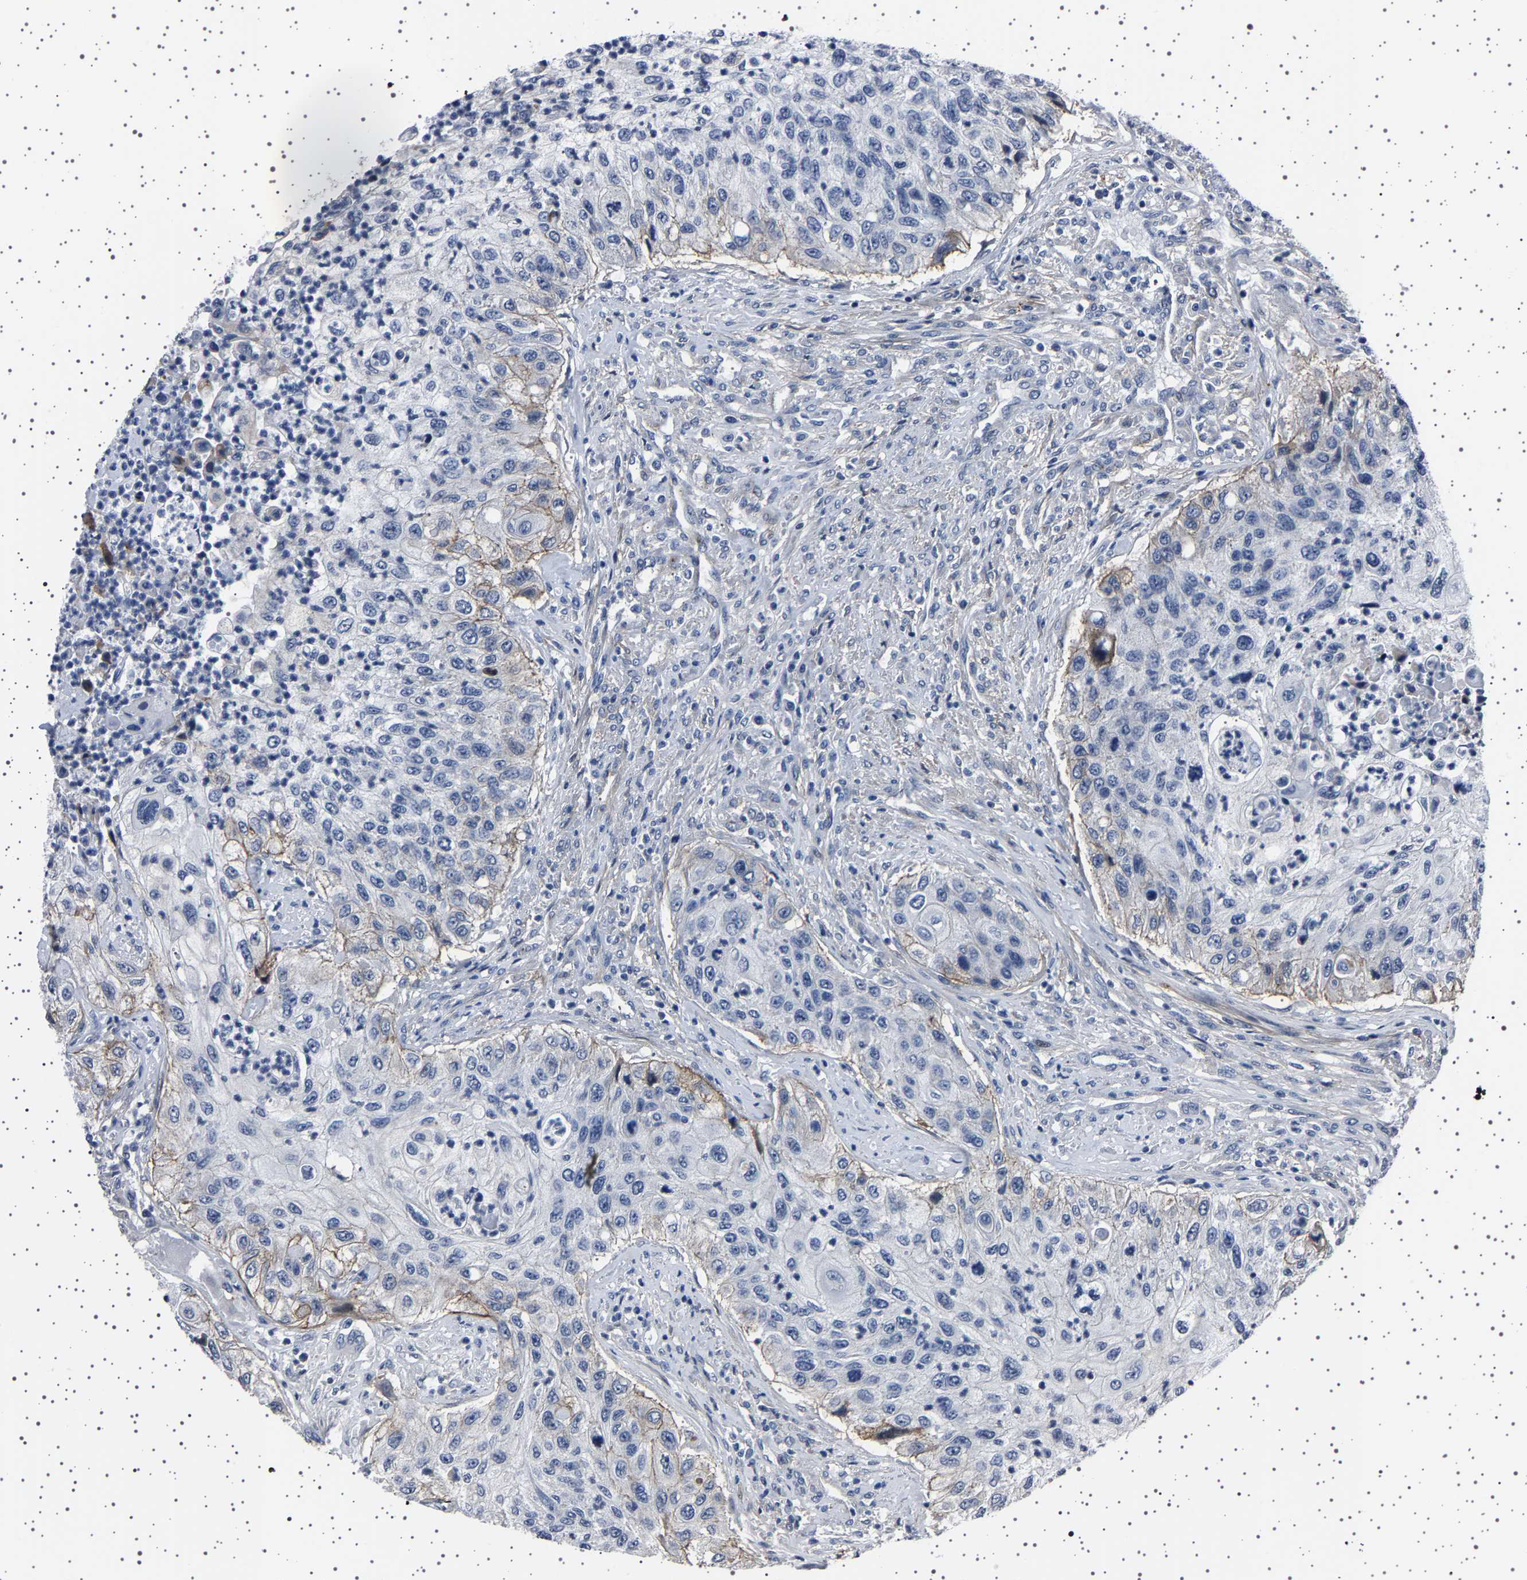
{"staining": {"intensity": "negative", "quantity": "none", "location": "none"}, "tissue": "urothelial cancer", "cell_type": "Tumor cells", "image_type": "cancer", "snomed": [{"axis": "morphology", "description": "Urothelial carcinoma, High grade"}, {"axis": "topography", "description": "Urinary bladder"}], "caption": "Tumor cells are negative for protein expression in human high-grade urothelial carcinoma. Brightfield microscopy of IHC stained with DAB (3,3'-diaminobenzidine) (brown) and hematoxylin (blue), captured at high magnification.", "gene": "PAK5", "patient": {"sex": "female", "age": 60}}